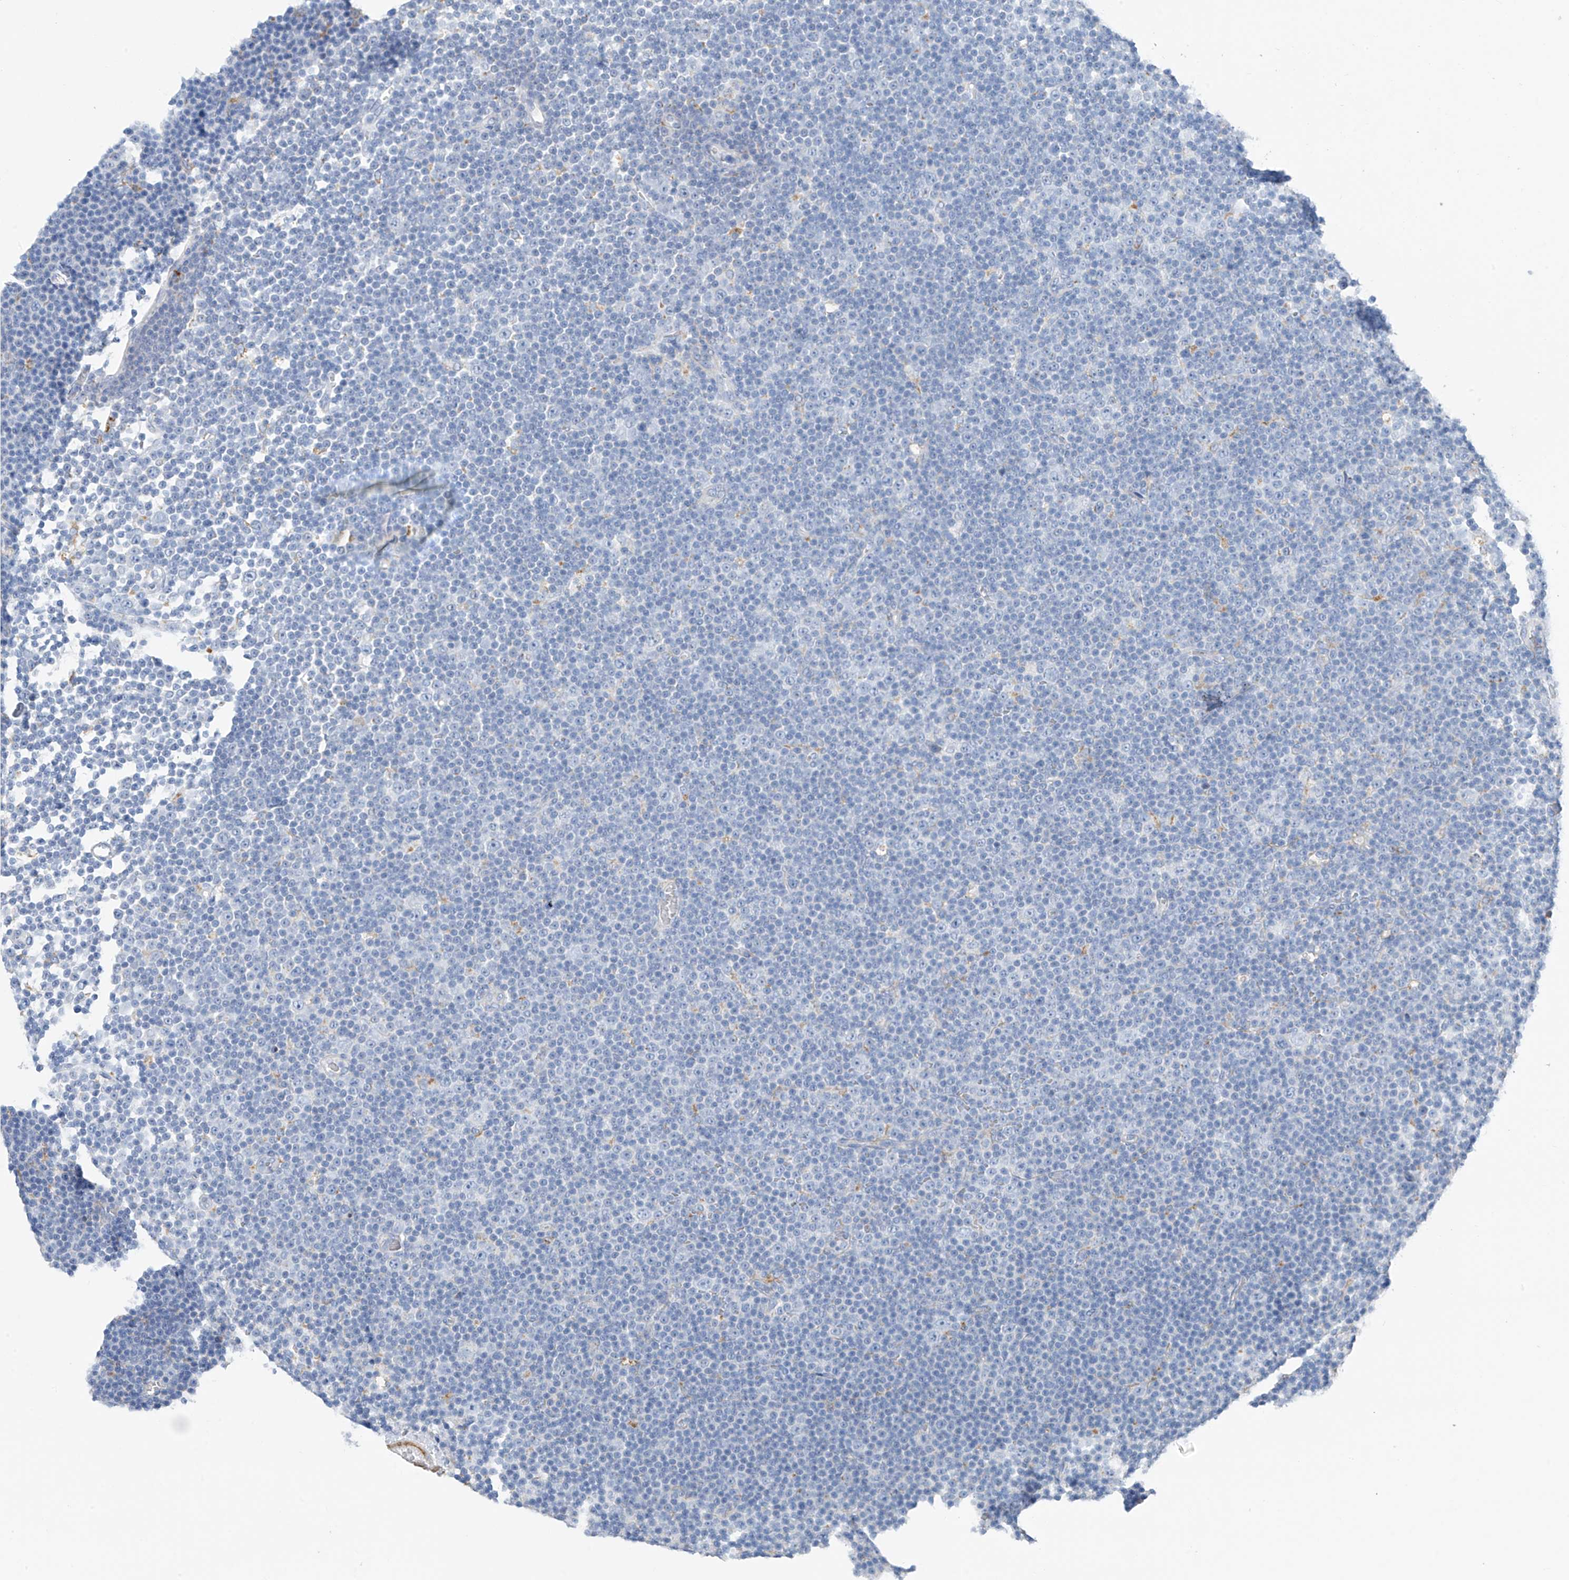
{"staining": {"intensity": "negative", "quantity": "none", "location": "none"}, "tissue": "lymphoma", "cell_type": "Tumor cells", "image_type": "cancer", "snomed": [{"axis": "morphology", "description": "Malignant lymphoma, non-Hodgkin's type, Low grade"}, {"axis": "topography", "description": "Lymph node"}], "caption": "A high-resolution photomicrograph shows immunohistochemistry staining of malignant lymphoma, non-Hodgkin's type (low-grade), which reveals no significant expression in tumor cells.", "gene": "GLMP", "patient": {"sex": "female", "age": 67}}